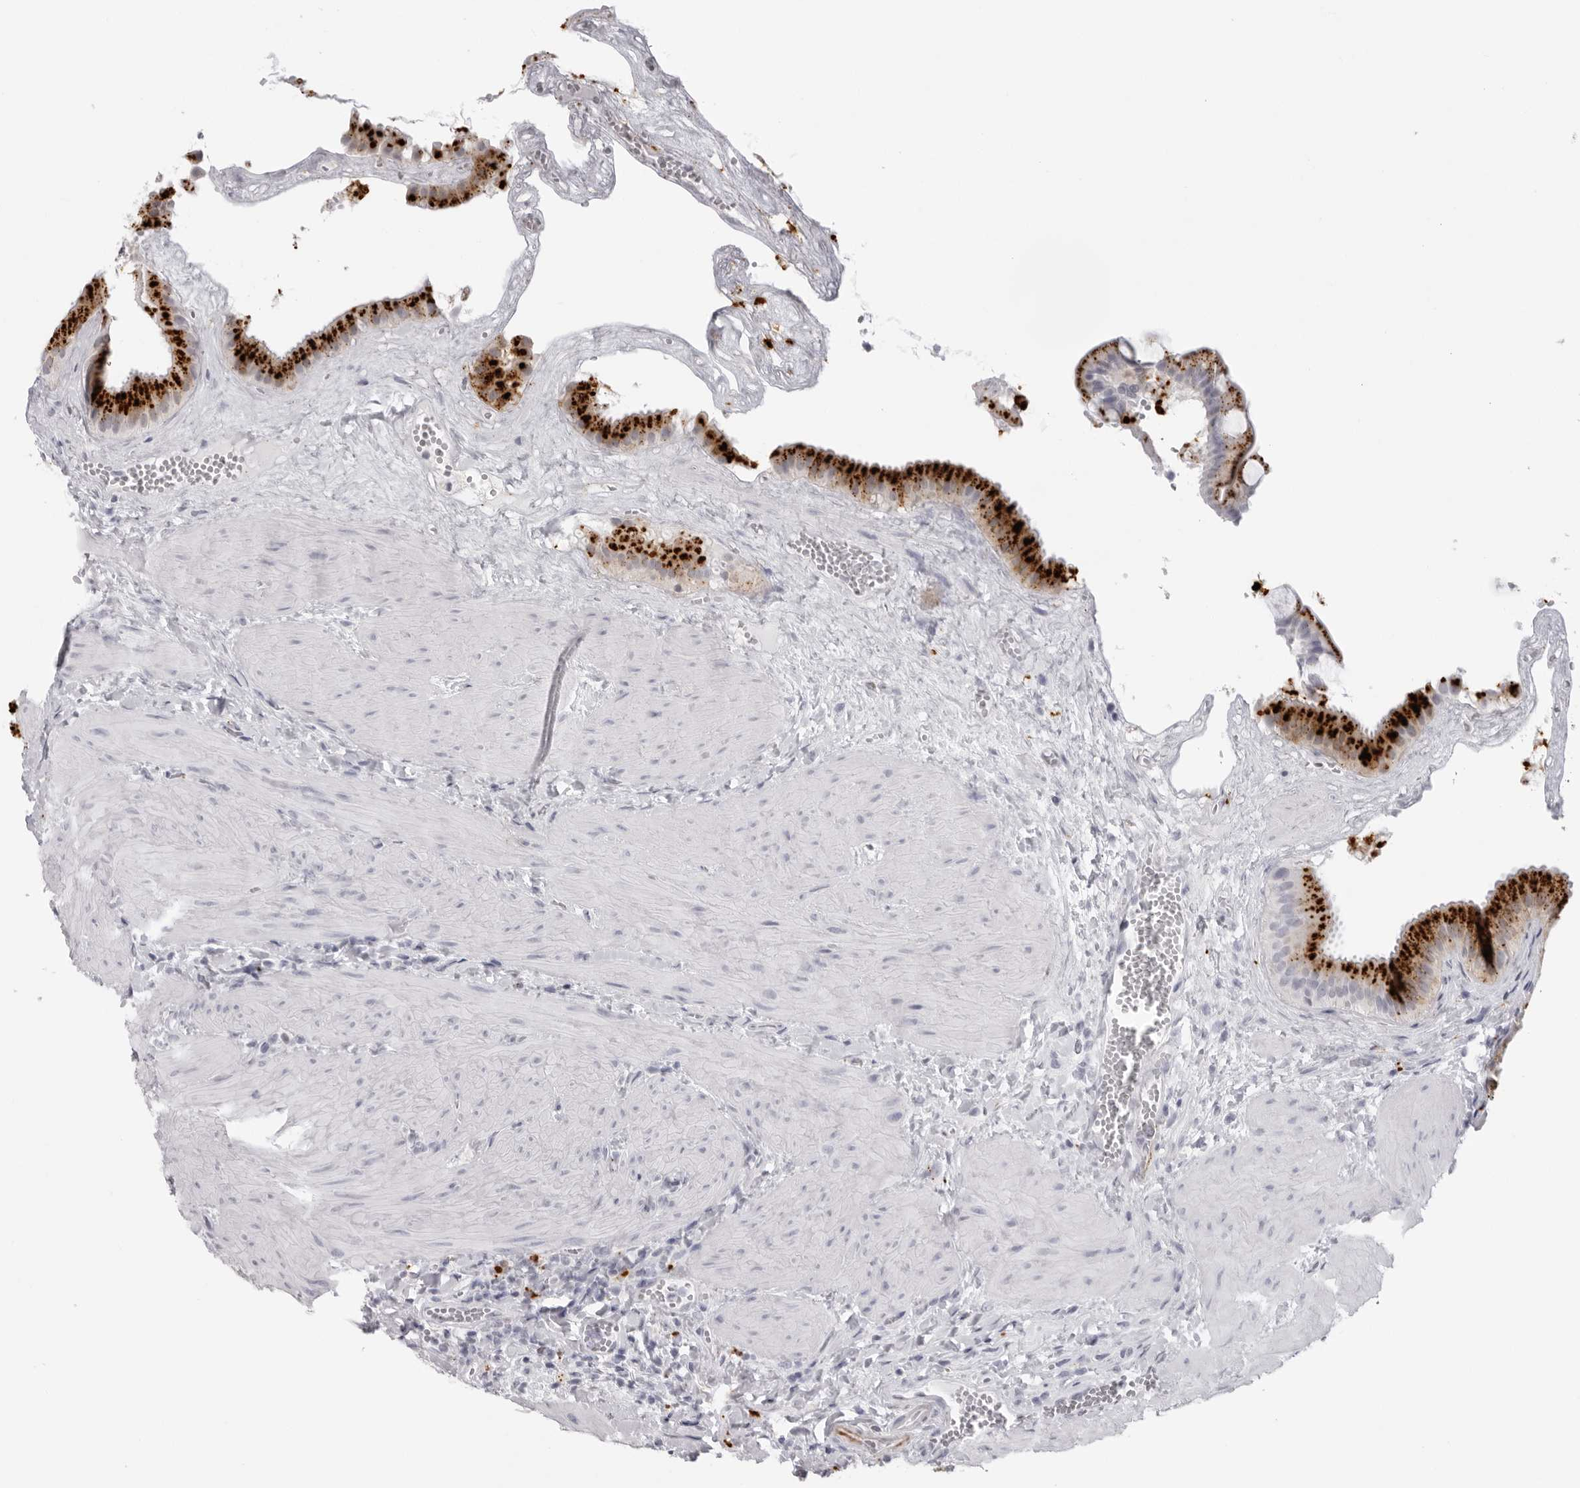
{"staining": {"intensity": "strong", "quantity": ">75%", "location": "cytoplasmic/membranous"}, "tissue": "gallbladder", "cell_type": "Glandular cells", "image_type": "normal", "snomed": [{"axis": "morphology", "description": "Normal tissue, NOS"}, {"axis": "topography", "description": "Gallbladder"}], "caption": "The photomicrograph reveals immunohistochemical staining of normal gallbladder. There is strong cytoplasmic/membranous staining is identified in approximately >75% of glandular cells. (DAB = brown stain, brightfield microscopy at high magnification).", "gene": "IL25", "patient": {"sex": "male", "age": 55}}